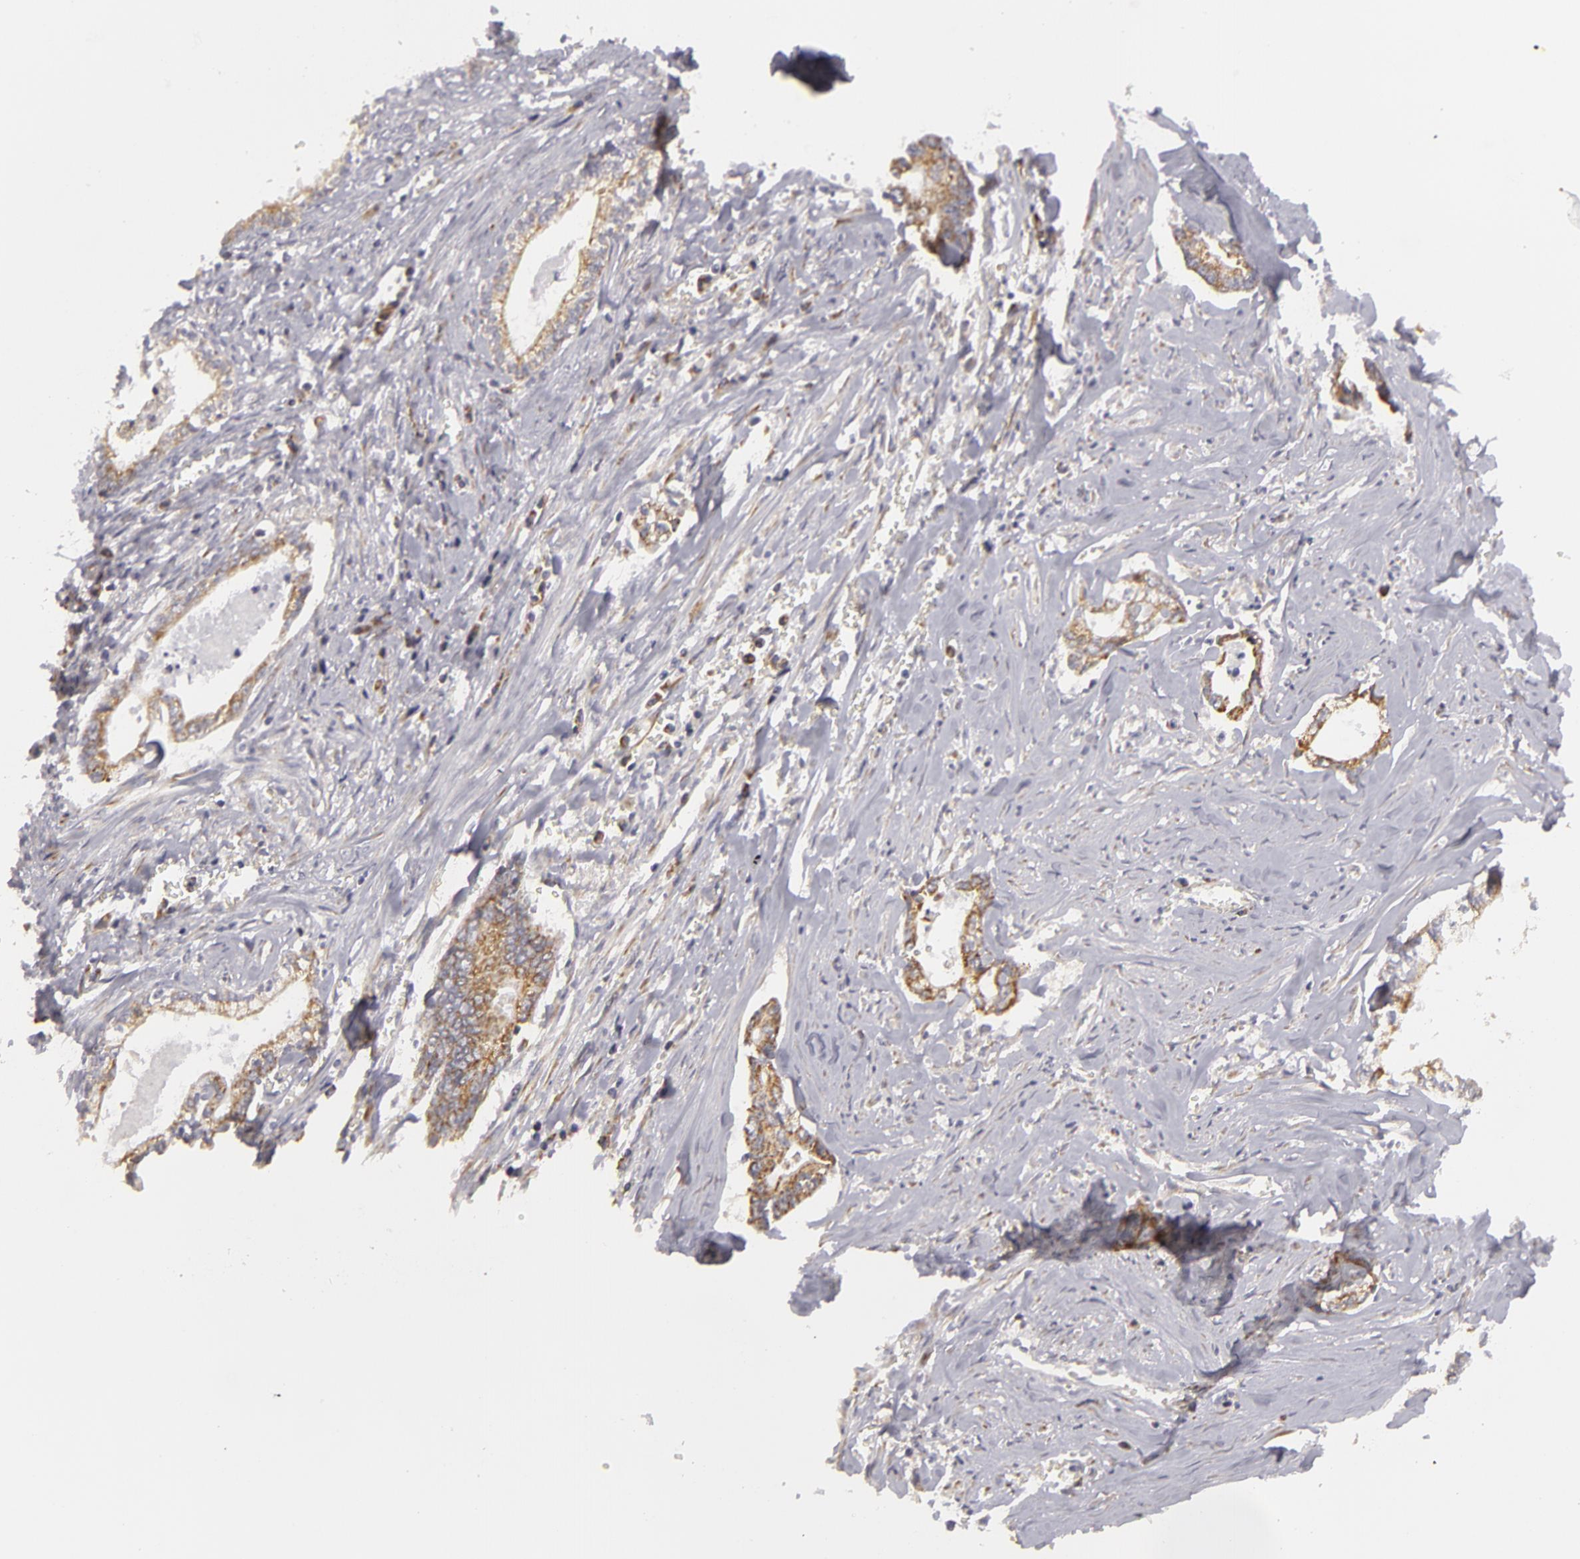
{"staining": {"intensity": "moderate", "quantity": ">75%", "location": "cytoplasmic/membranous"}, "tissue": "liver cancer", "cell_type": "Tumor cells", "image_type": "cancer", "snomed": [{"axis": "morphology", "description": "Cholangiocarcinoma"}, {"axis": "topography", "description": "Liver"}], "caption": "Tumor cells display medium levels of moderate cytoplasmic/membranous expression in approximately >75% of cells in human cholangiocarcinoma (liver). The staining is performed using DAB brown chromogen to label protein expression. The nuclei are counter-stained blue using hematoxylin.", "gene": "ATP2B3", "patient": {"sex": "male", "age": 57}}